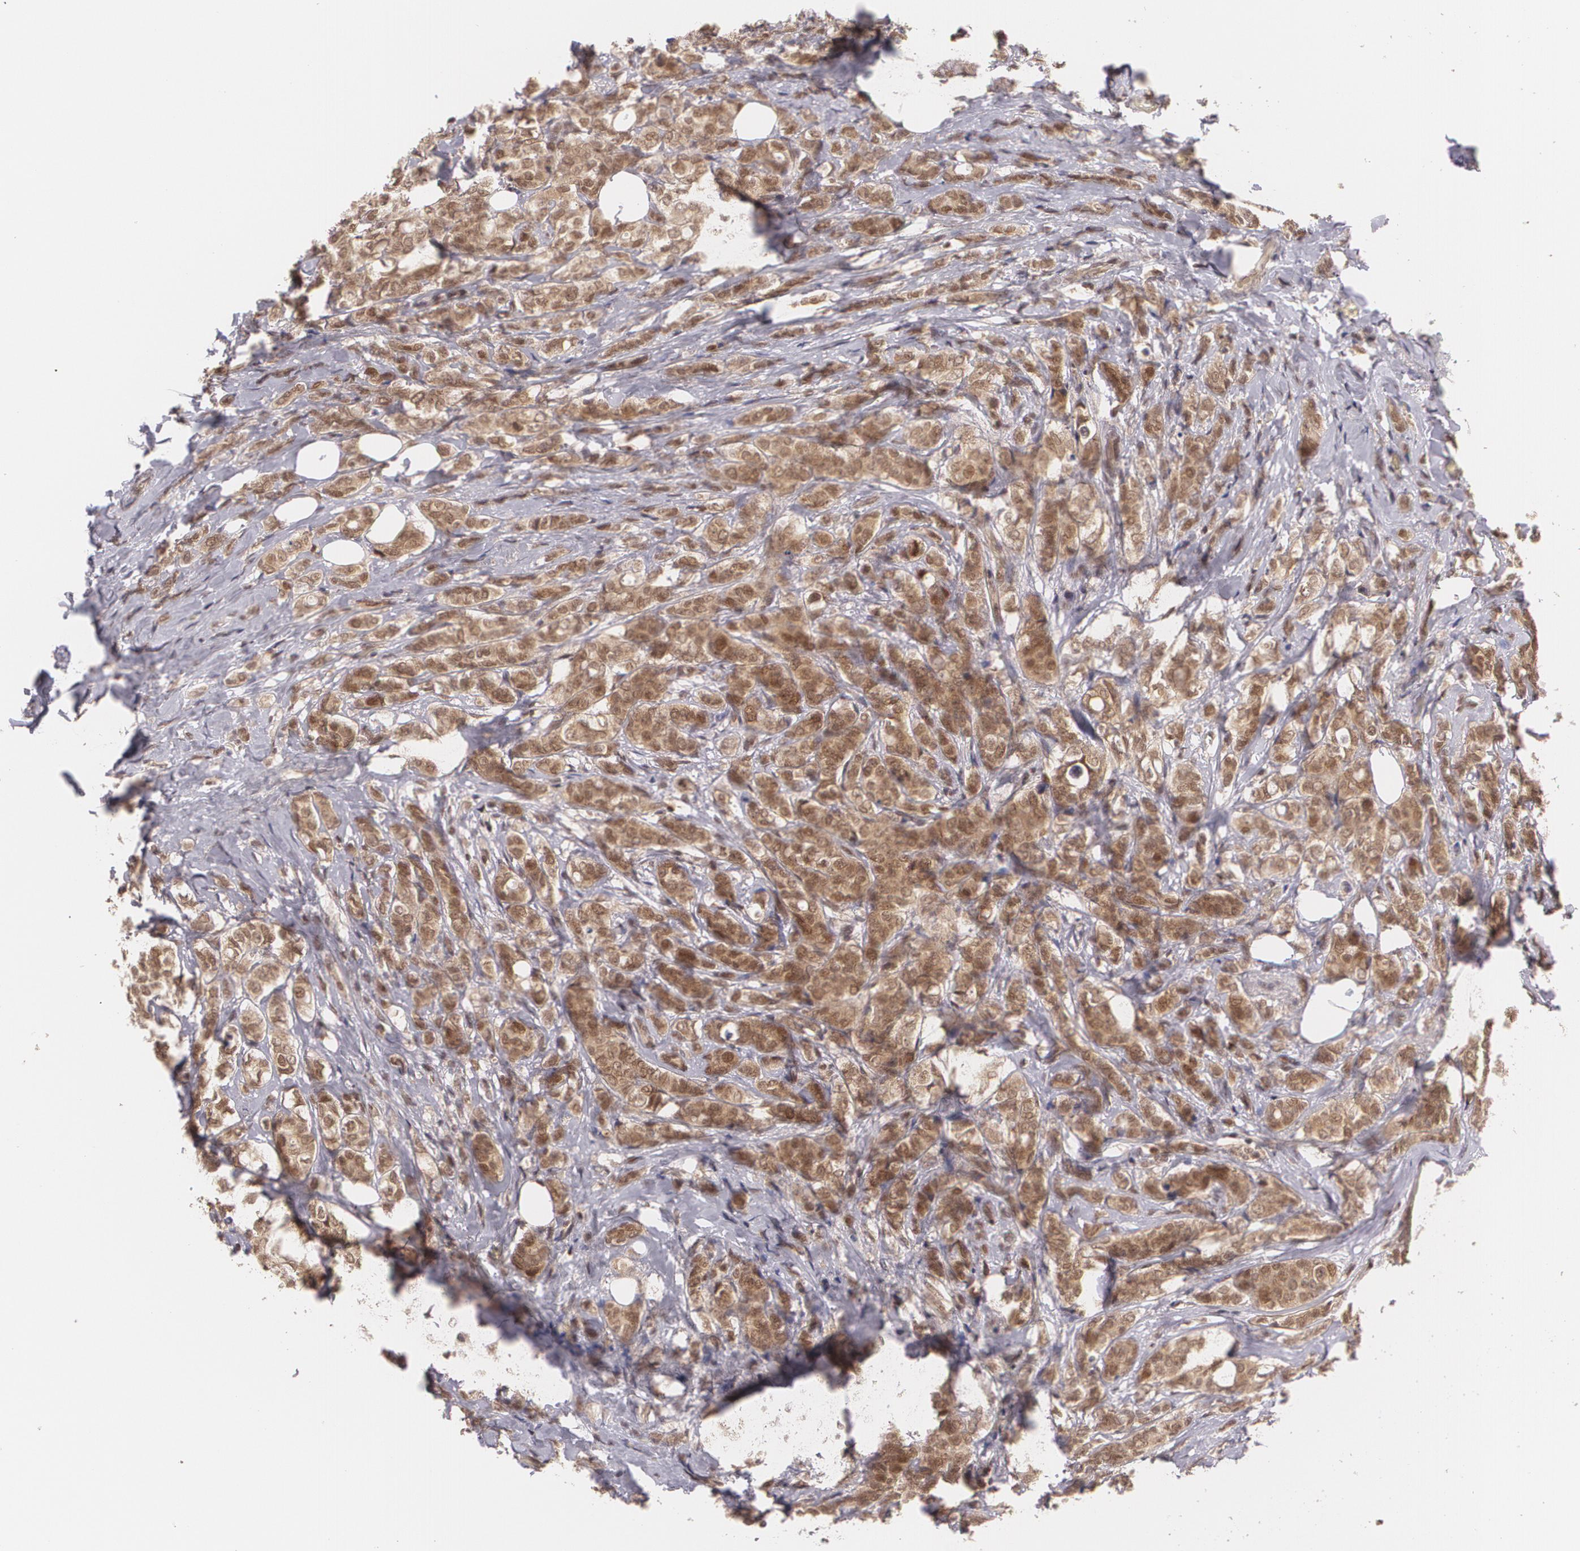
{"staining": {"intensity": "moderate", "quantity": ">75%", "location": "cytoplasmic/membranous,nuclear"}, "tissue": "breast cancer", "cell_type": "Tumor cells", "image_type": "cancer", "snomed": [{"axis": "morphology", "description": "Lobular carcinoma"}, {"axis": "topography", "description": "Breast"}], "caption": "Immunohistochemistry (IHC) image of human lobular carcinoma (breast) stained for a protein (brown), which shows medium levels of moderate cytoplasmic/membranous and nuclear staining in approximately >75% of tumor cells.", "gene": "CUL2", "patient": {"sex": "female", "age": 60}}